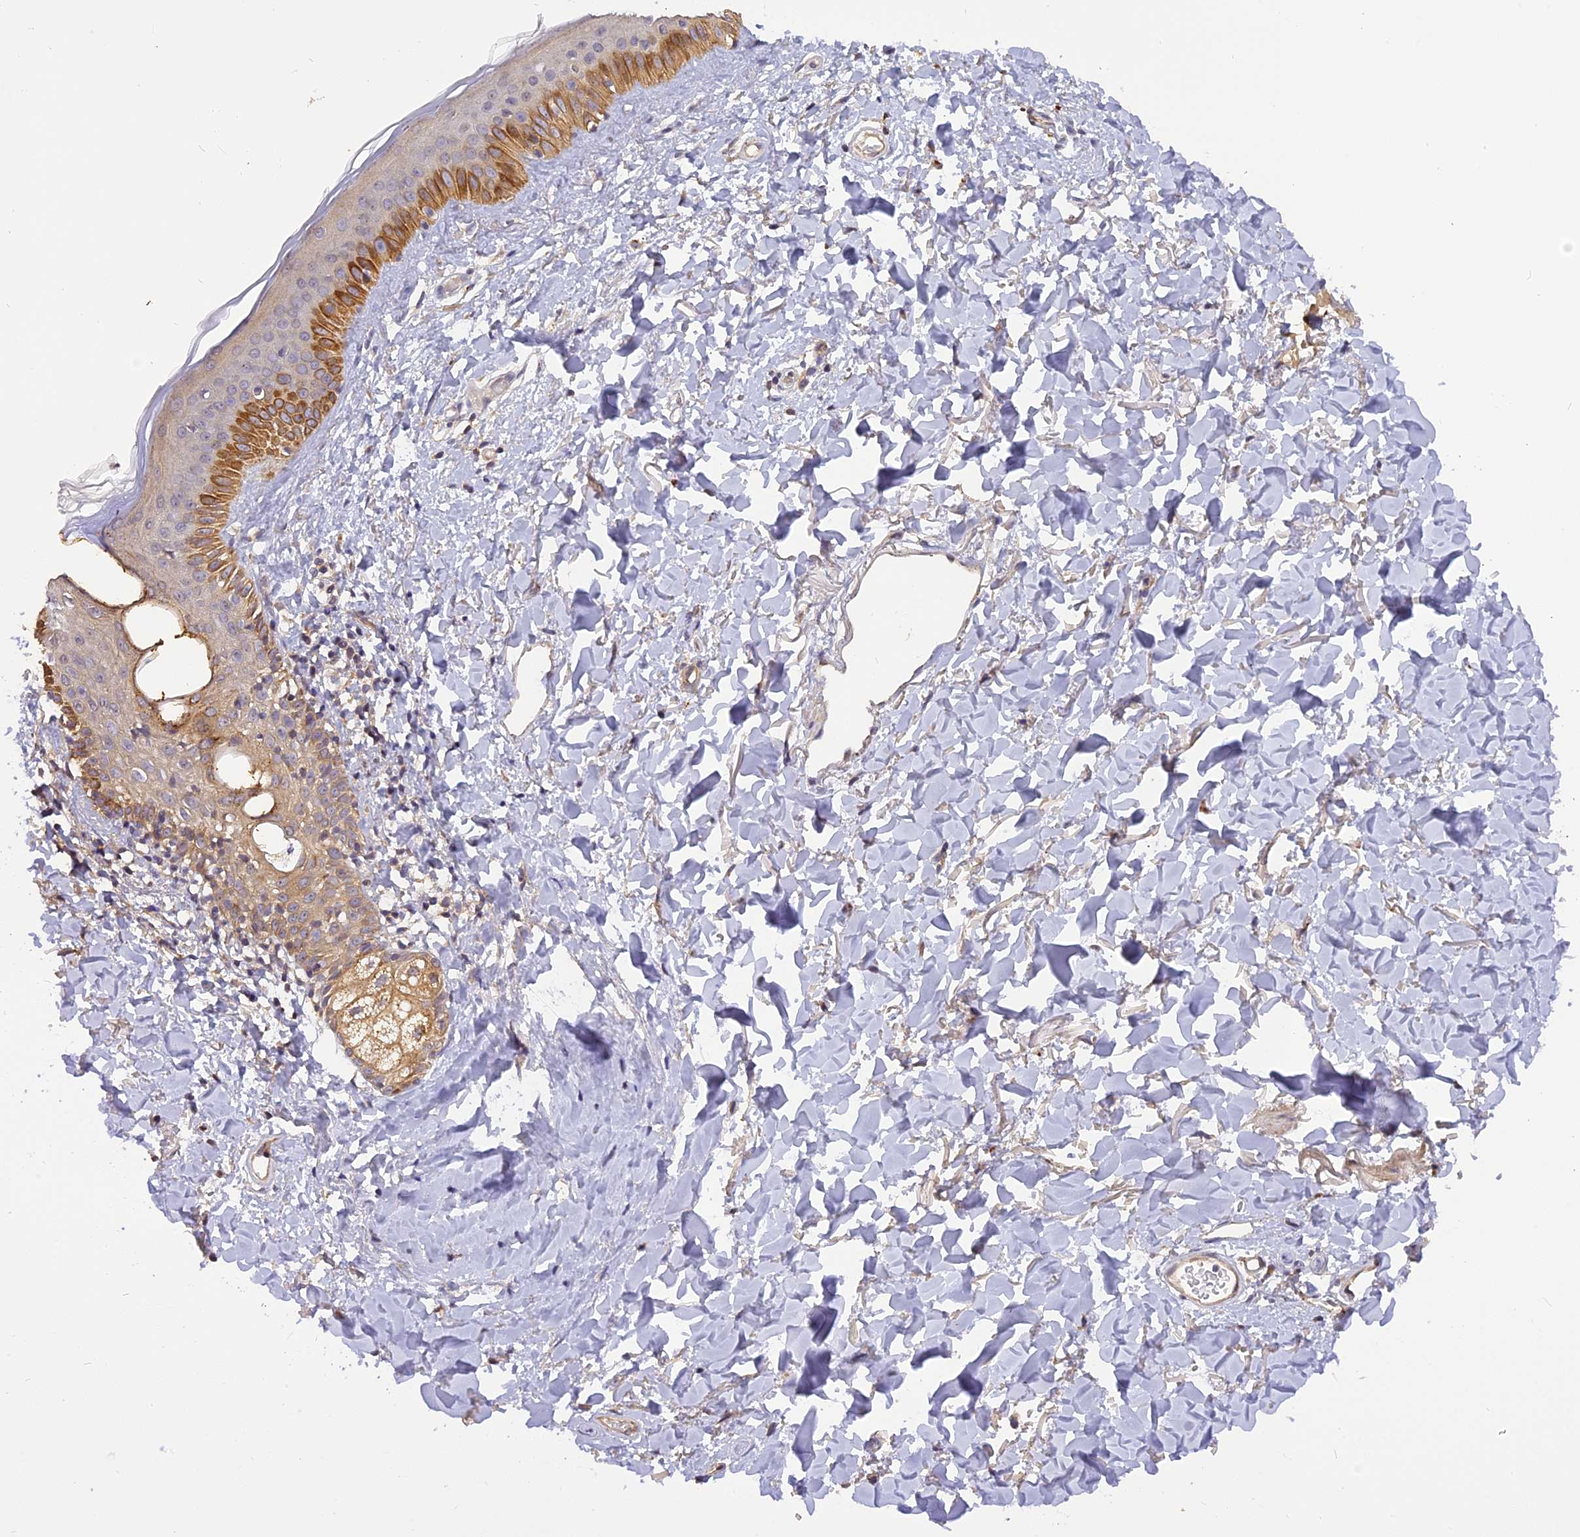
{"staining": {"intensity": "negative", "quantity": "none", "location": "none"}, "tissue": "skin", "cell_type": "Fibroblasts", "image_type": "normal", "snomed": [{"axis": "morphology", "description": "Normal tissue, NOS"}, {"axis": "topography", "description": "Skin"}], "caption": "IHC image of benign skin stained for a protein (brown), which displays no expression in fibroblasts. (DAB IHC with hematoxylin counter stain).", "gene": "FNIP2", "patient": {"sex": "female", "age": 58}}